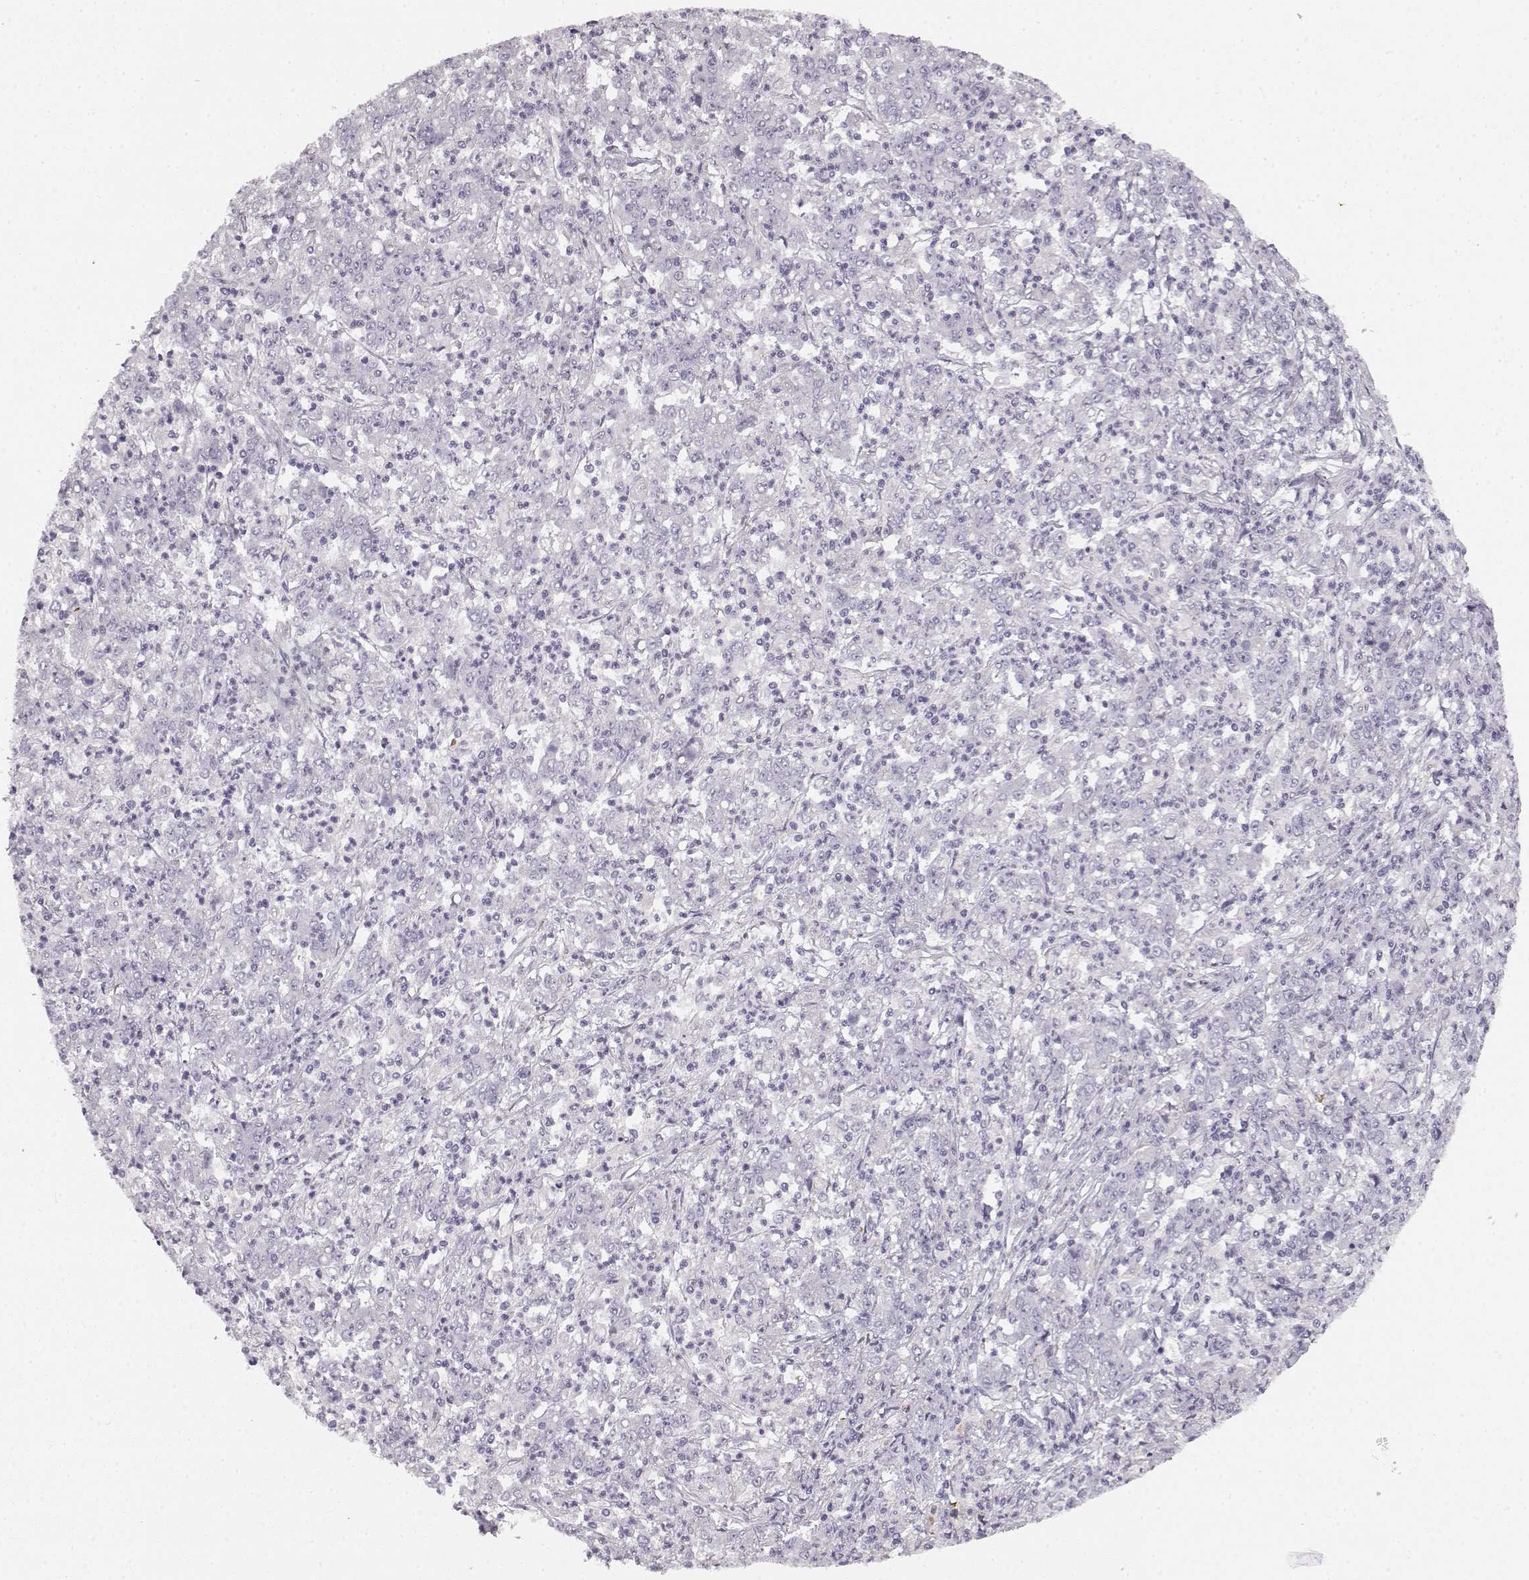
{"staining": {"intensity": "negative", "quantity": "none", "location": "none"}, "tissue": "stomach cancer", "cell_type": "Tumor cells", "image_type": "cancer", "snomed": [{"axis": "morphology", "description": "Adenocarcinoma, NOS"}, {"axis": "topography", "description": "Stomach, lower"}], "caption": "The micrograph displays no staining of tumor cells in stomach cancer. (DAB immunohistochemistry (IHC), high magnification).", "gene": "KIAA0319", "patient": {"sex": "female", "age": 71}}